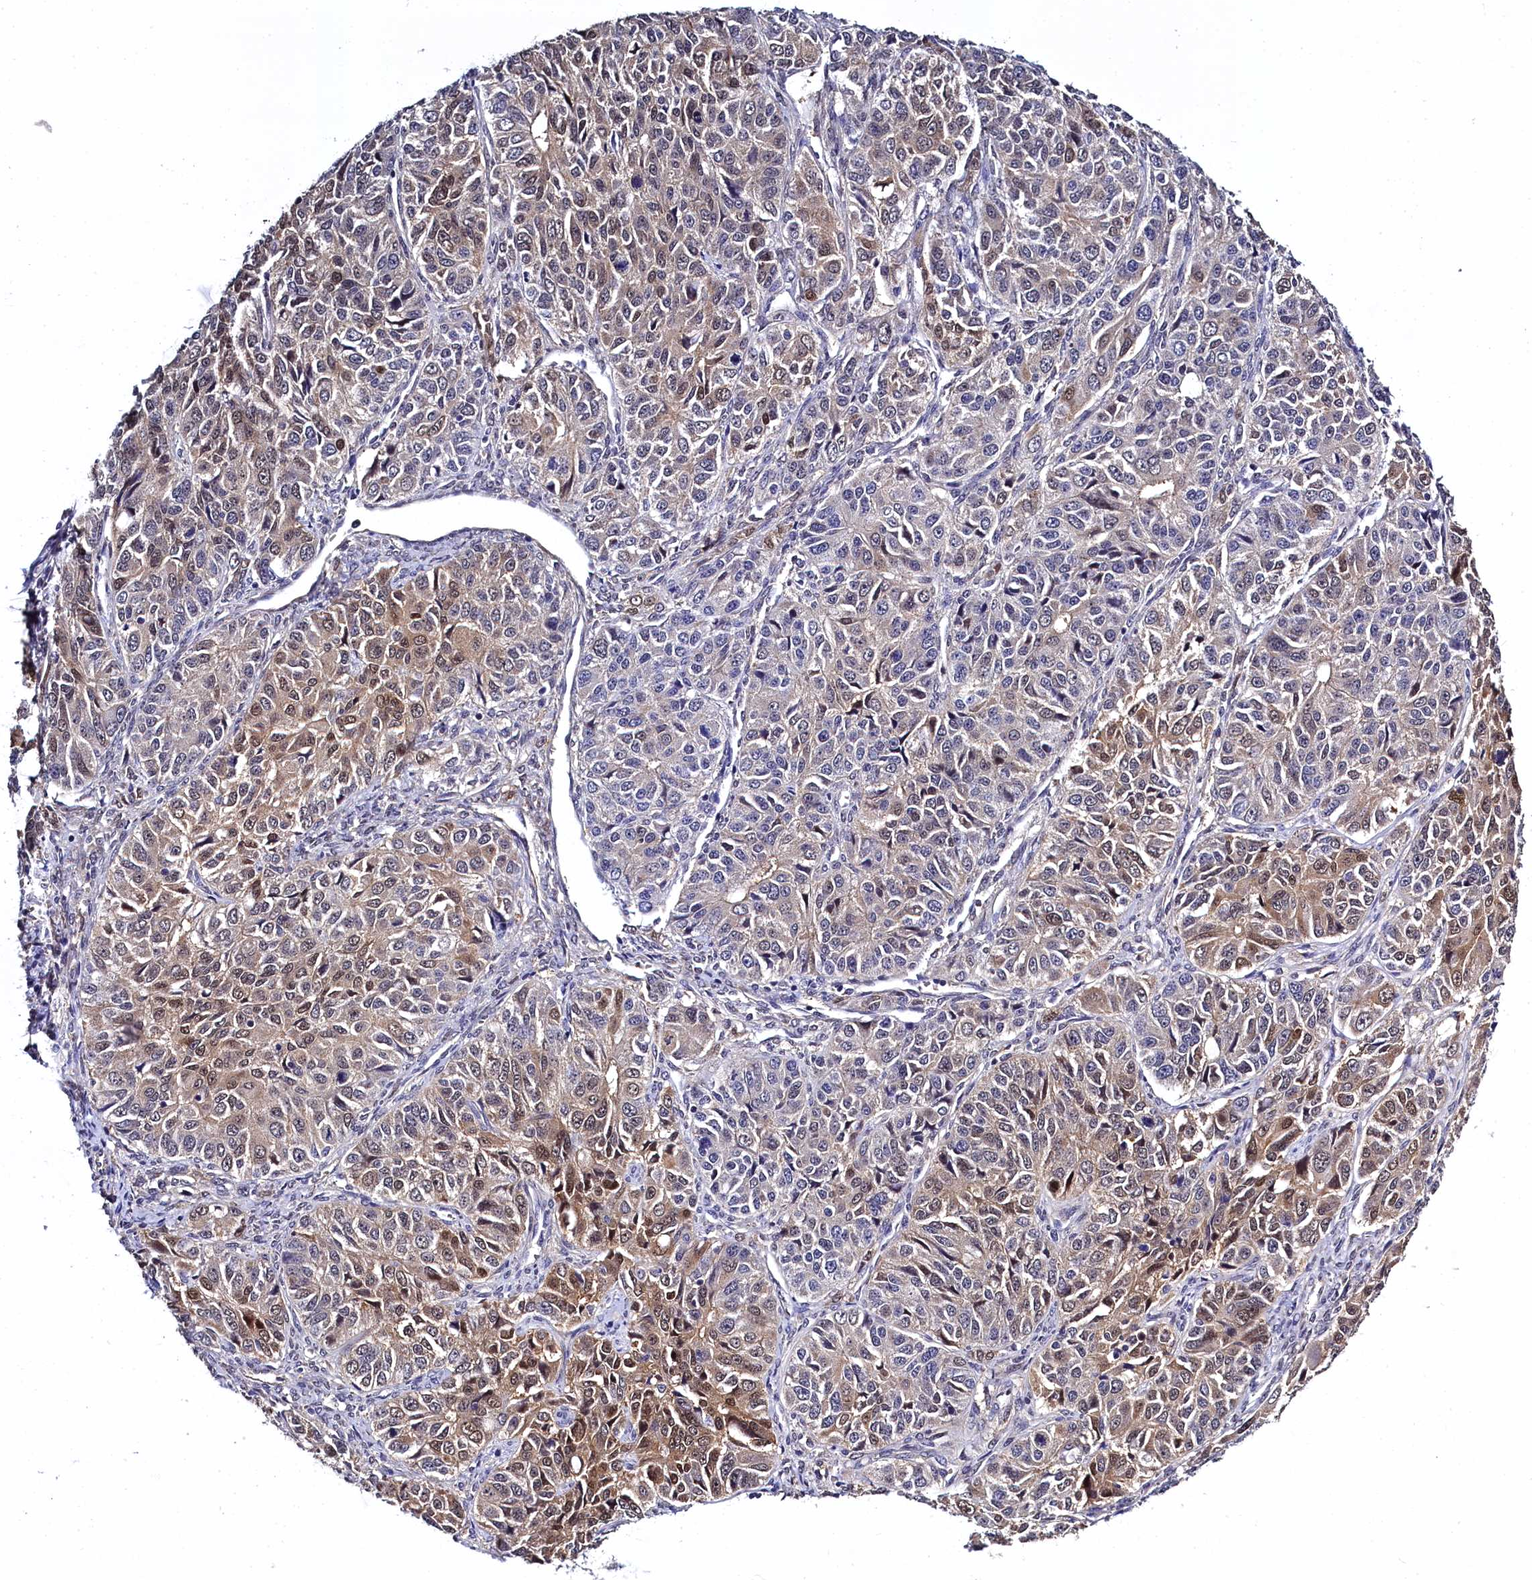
{"staining": {"intensity": "weak", "quantity": "25%-75%", "location": "cytoplasmic/membranous,nuclear"}, "tissue": "ovarian cancer", "cell_type": "Tumor cells", "image_type": "cancer", "snomed": [{"axis": "morphology", "description": "Carcinoma, endometroid"}, {"axis": "topography", "description": "Ovary"}], "caption": "The immunohistochemical stain labels weak cytoplasmic/membranous and nuclear staining in tumor cells of ovarian cancer (endometroid carcinoma) tissue.", "gene": "C11orf54", "patient": {"sex": "female", "age": 51}}